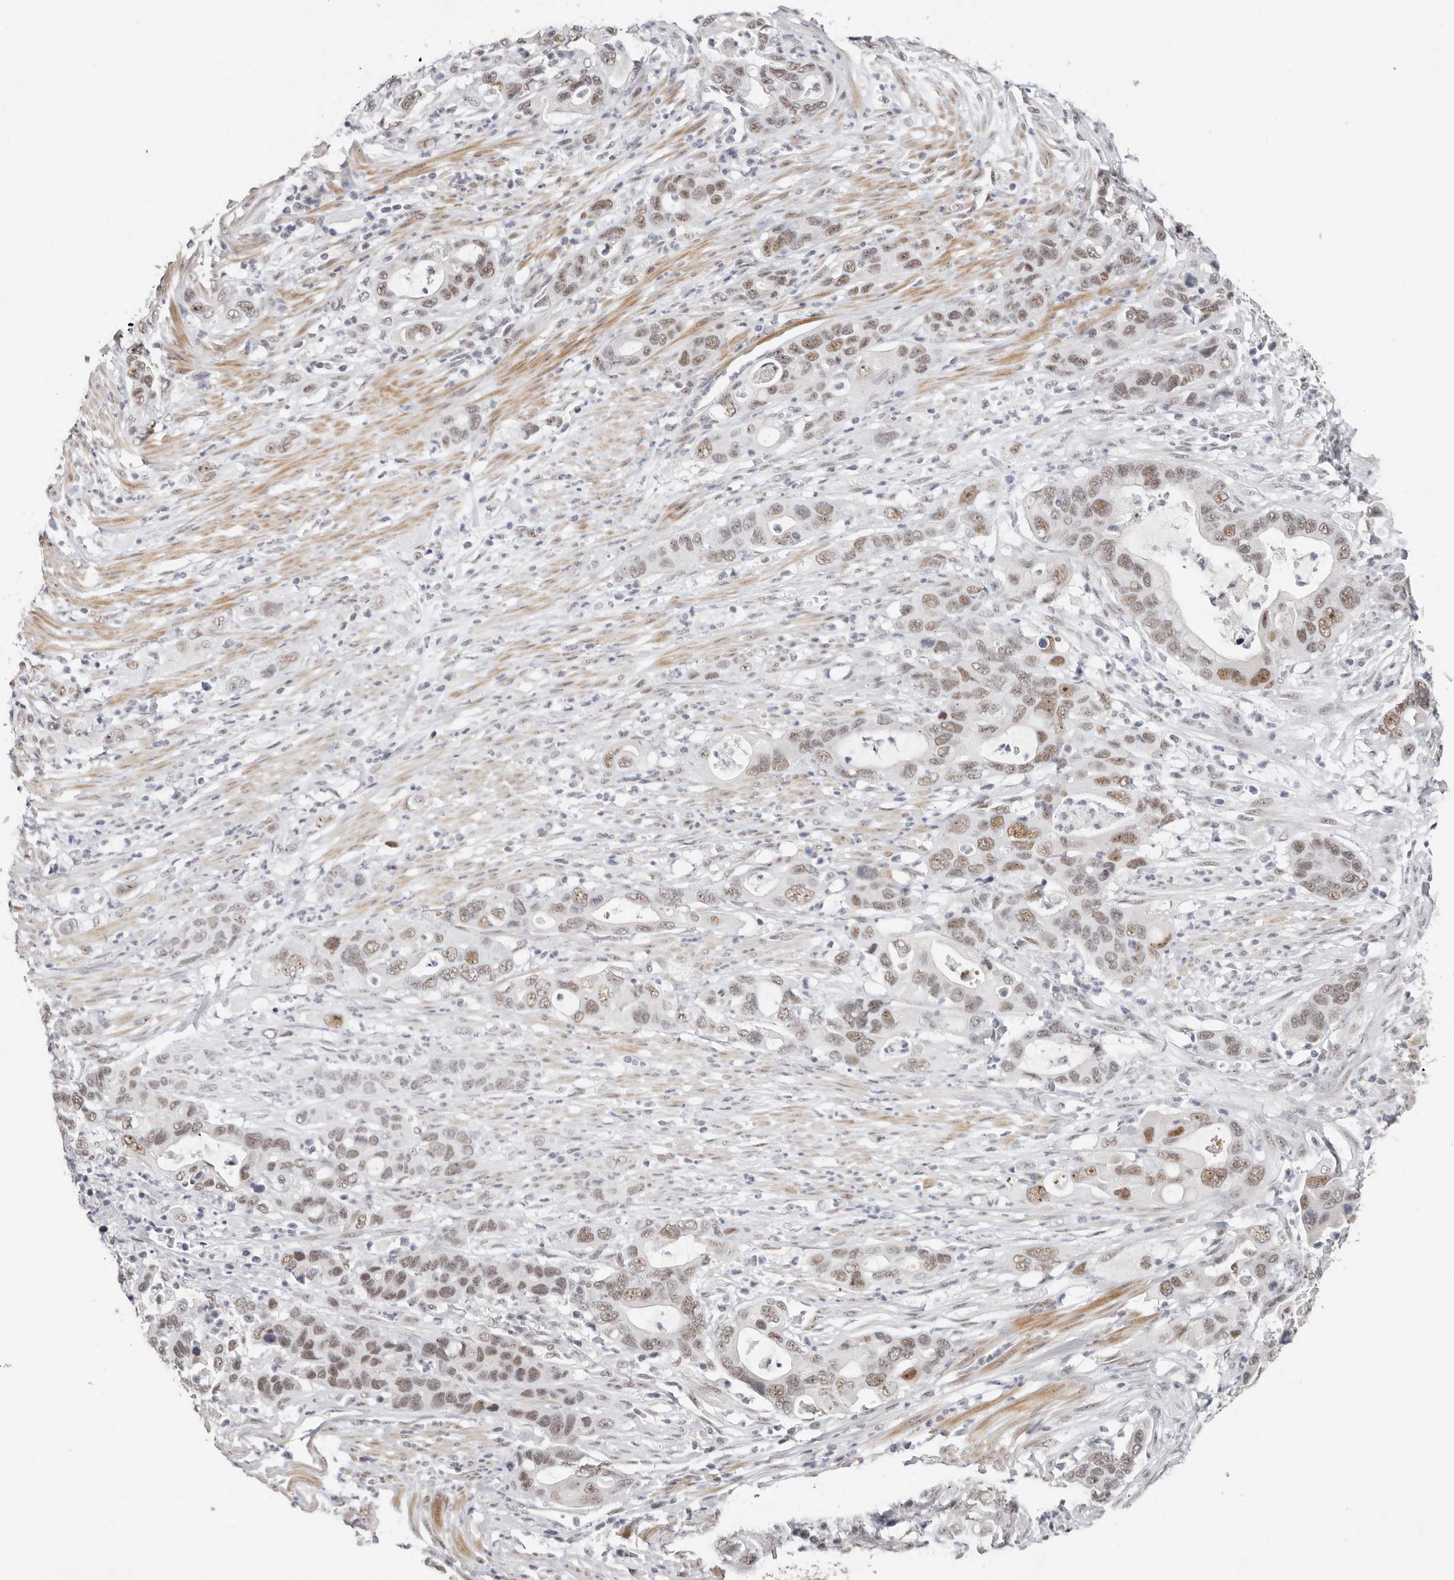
{"staining": {"intensity": "moderate", "quantity": ">75%", "location": "nuclear"}, "tissue": "pancreatic cancer", "cell_type": "Tumor cells", "image_type": "cancer", "snomed": [{"axis": "morphology", "description": "Adenocarcinoma, NOS"}, {"axis": "topography", "description": "Pancreas"}], "caption": "Human adenocarcinoma (pancreatic) stained with a protein marker demonstrates moderate staining in tumor cells.", "gene": "LARP7", "patient": {"sex": "female", "age": 71}}